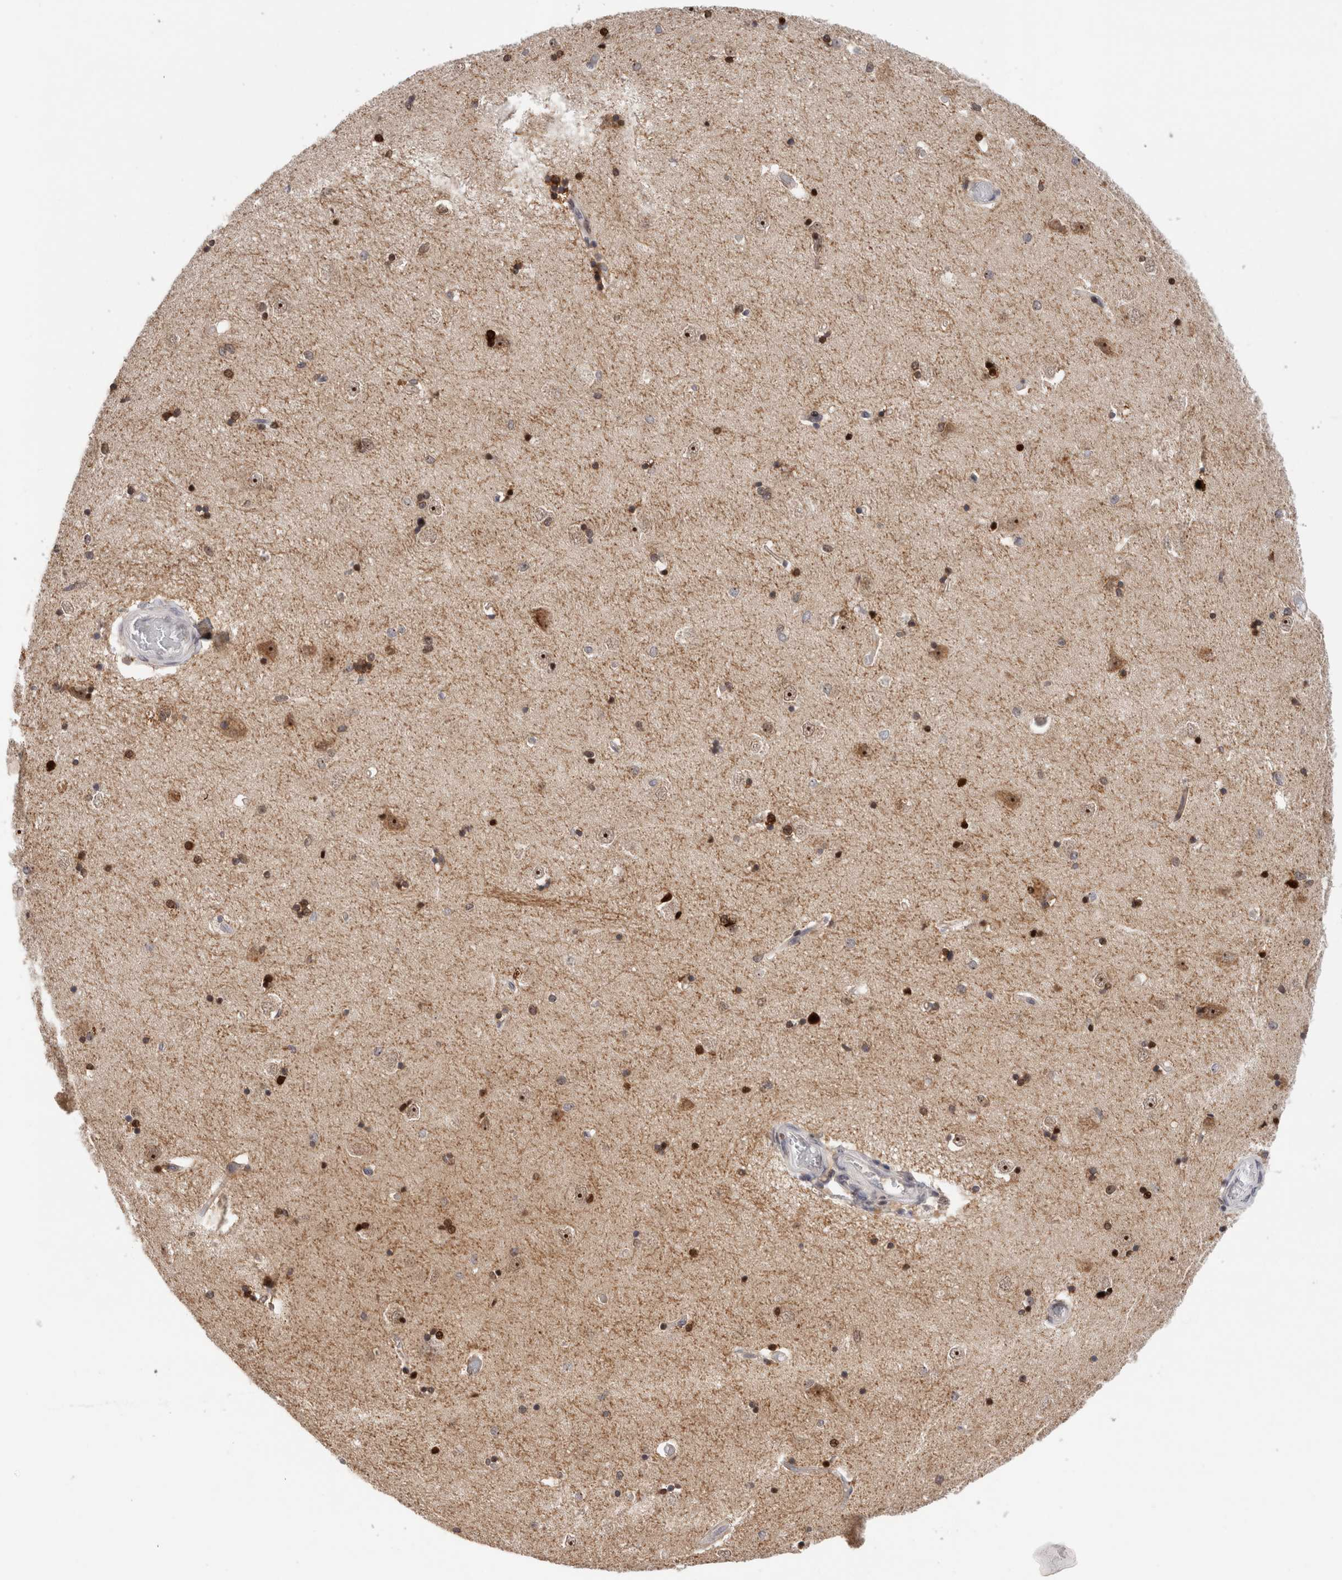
{"staining": {"intensity": "moderate", "quantity": "25%-75%", "location": "cytoplasmic/membranous,nuclear"}, "tissue": "hippocampus", "cell_type": "Glial cells", "image_type": "normal", "snomed": [{"axis": "morphology", "description": "Normal tissue, NOS"}, {"axis": "topography", "description": "Hippocampus"}], "caption": "Protein staining exhibits moderate cytoplasmic/membranous,nuclear staining in about 25%-75% of glial cells in benign hippocampus.", "gene": "ZNF521", "patient": {"sex": "male", "age": 45}}